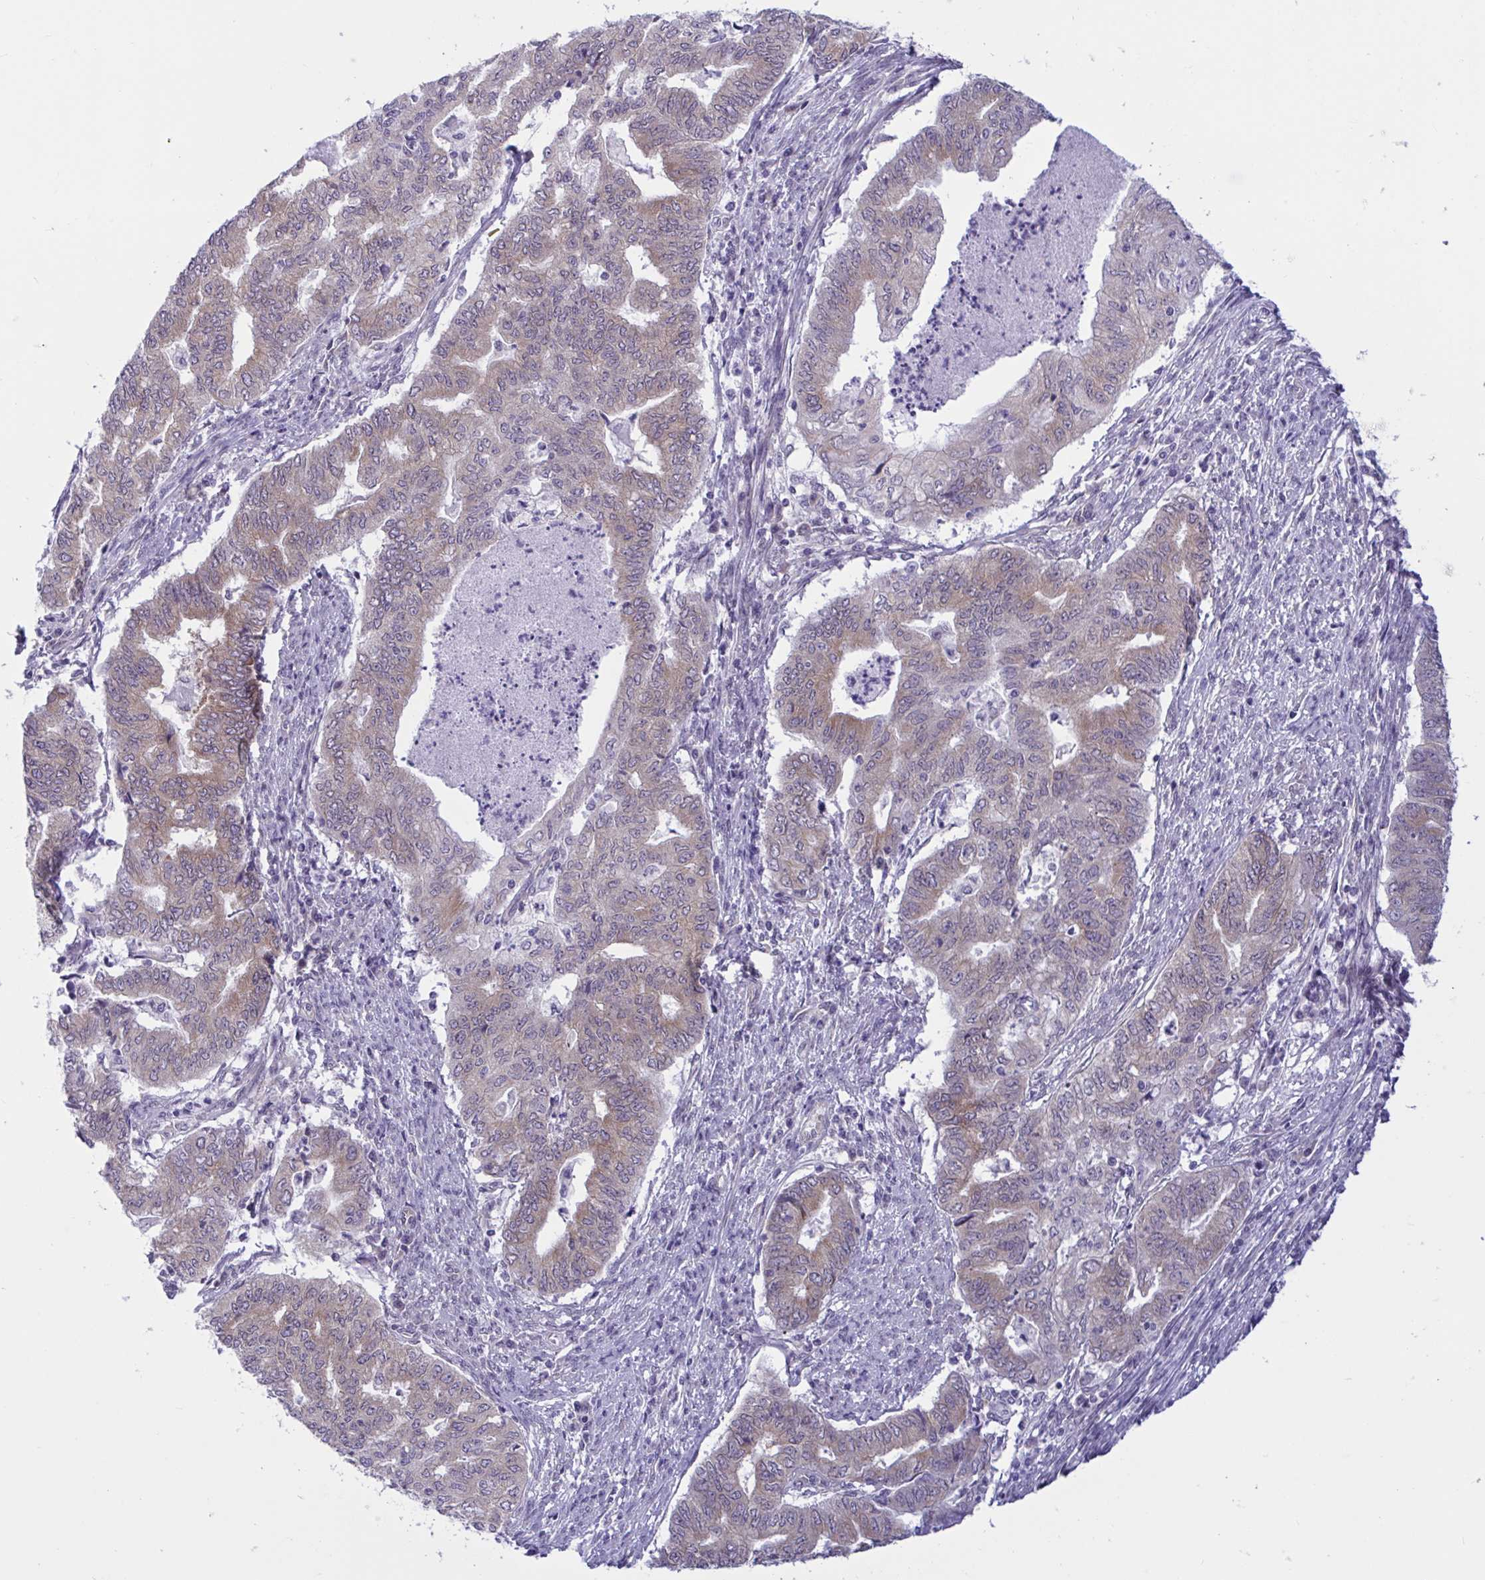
{"staining": {"intensity": "weak", "quantity": "25%-75%", "location": "cytoplasmic/membranous"}, "tissue": "endometrial cancer", "cell_type": "Tumor cells", "image_type": "cancer", "snomed": [{"axis": "morphology", "description": "Adenocarcinoma, NOS"}, {"axis": "topography", "description": "Endometrium"}], "caption": "A brown stain shows weak cytoplasmic/membranous staining of a protein in human endometrial cancer tumor cells.", "gene": "CAMLG", "patient": {"sex": "female", "age": 79}}